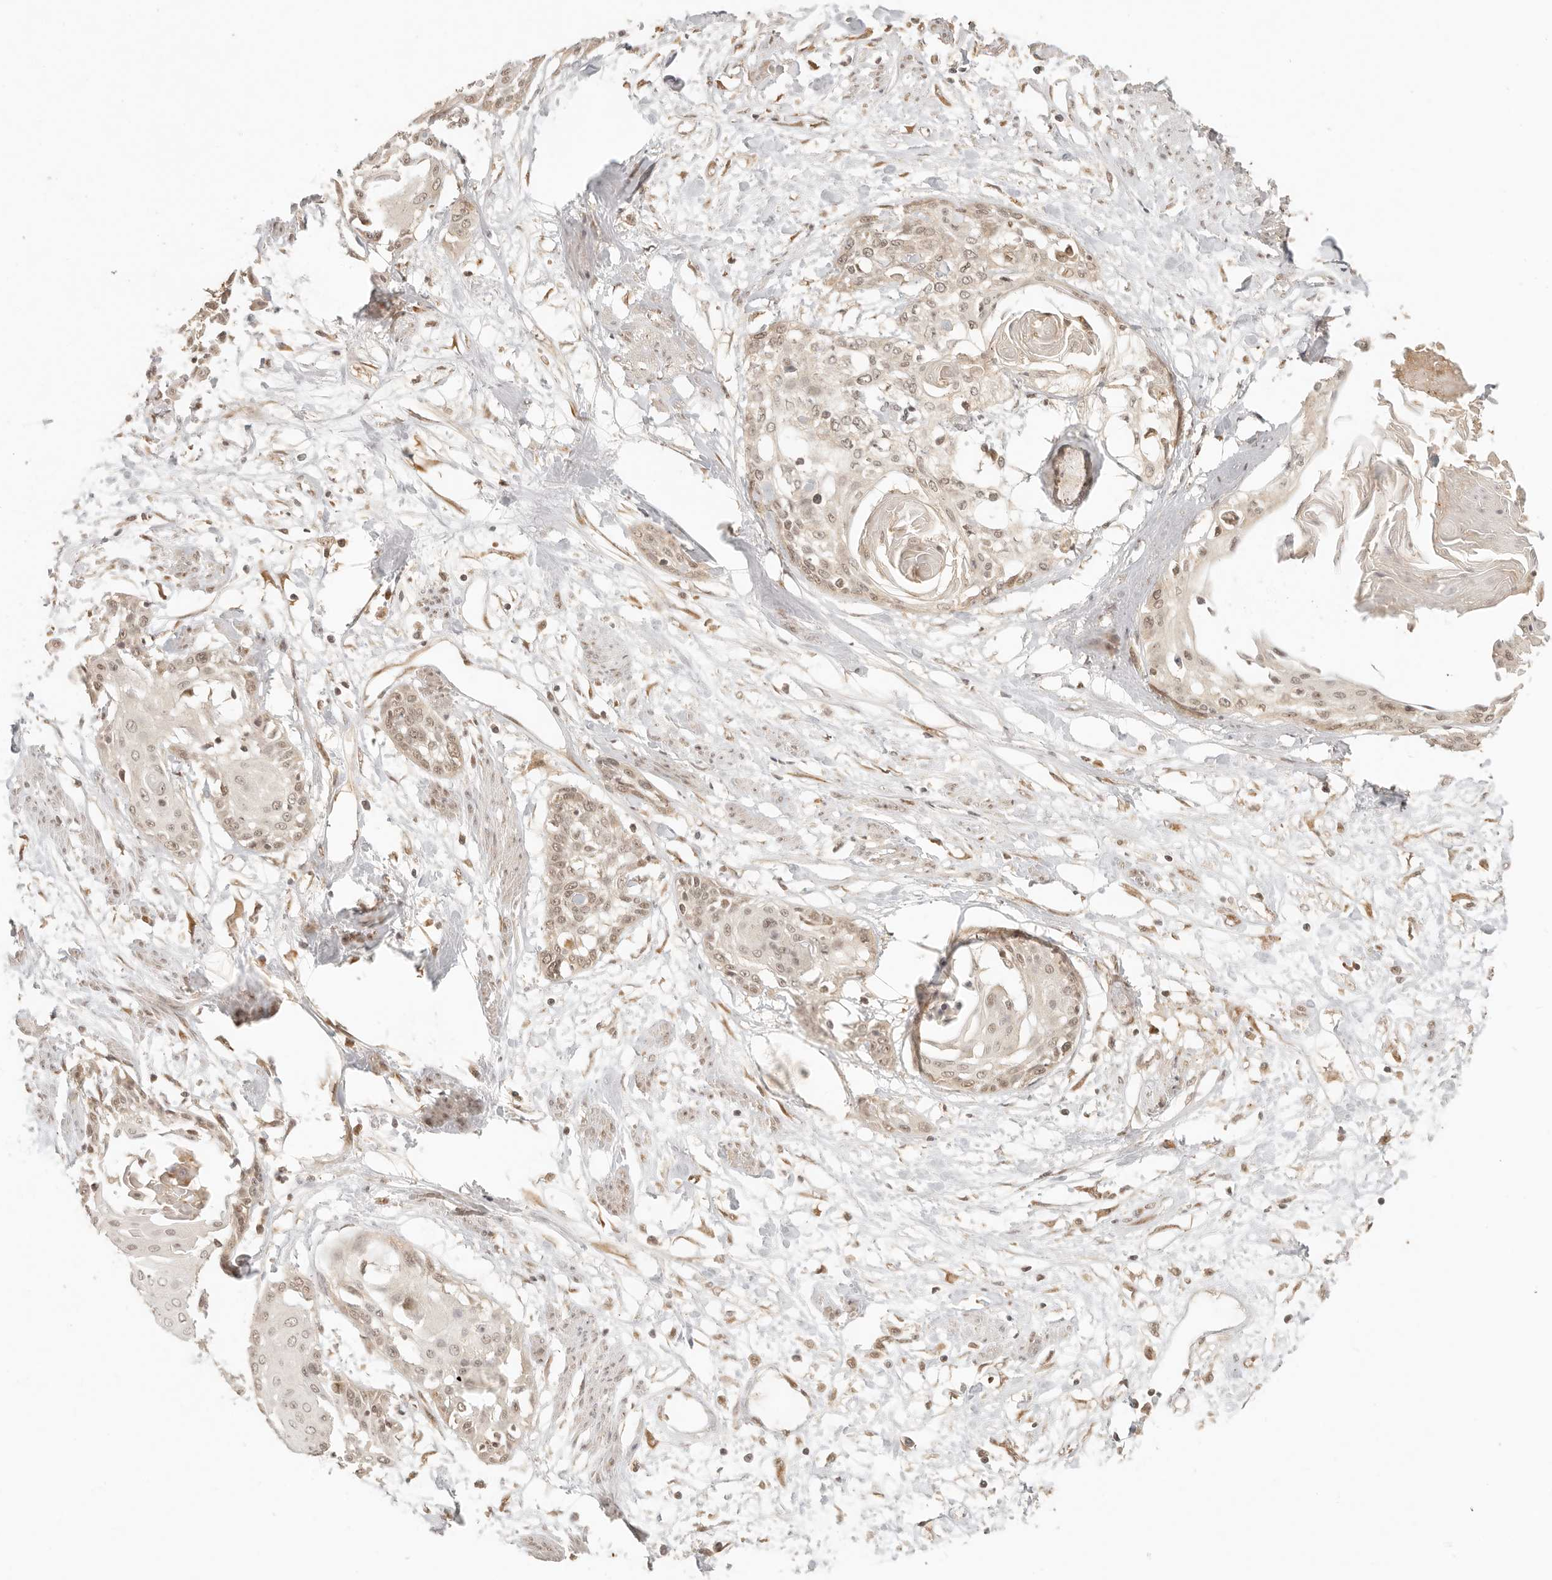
{"staining": {"intensity": "weak", "quantity": ">75%", "location": "cytoplasmic/membranous,nuclear"}, "tissue": "cervical cancer", "cell_type": "Tumor cells", "image_type": "cancer", "snomed": [{"axis": "morphology", "description": "Squamous cell carcinoma, NOS"}, {"axis": "topography", "description": "Cervix"}], "caption": "DAB immunohistochemical staining of human cervical cancer exhibits weak cytoplasmic/membranous and nuclear protein expression in approximately >75% of tumor cells. The protein is shown in brown color, while the nuclei are stained blue.", "gene": "INTS11", "patient": {"sex": "female", "age": 57}}